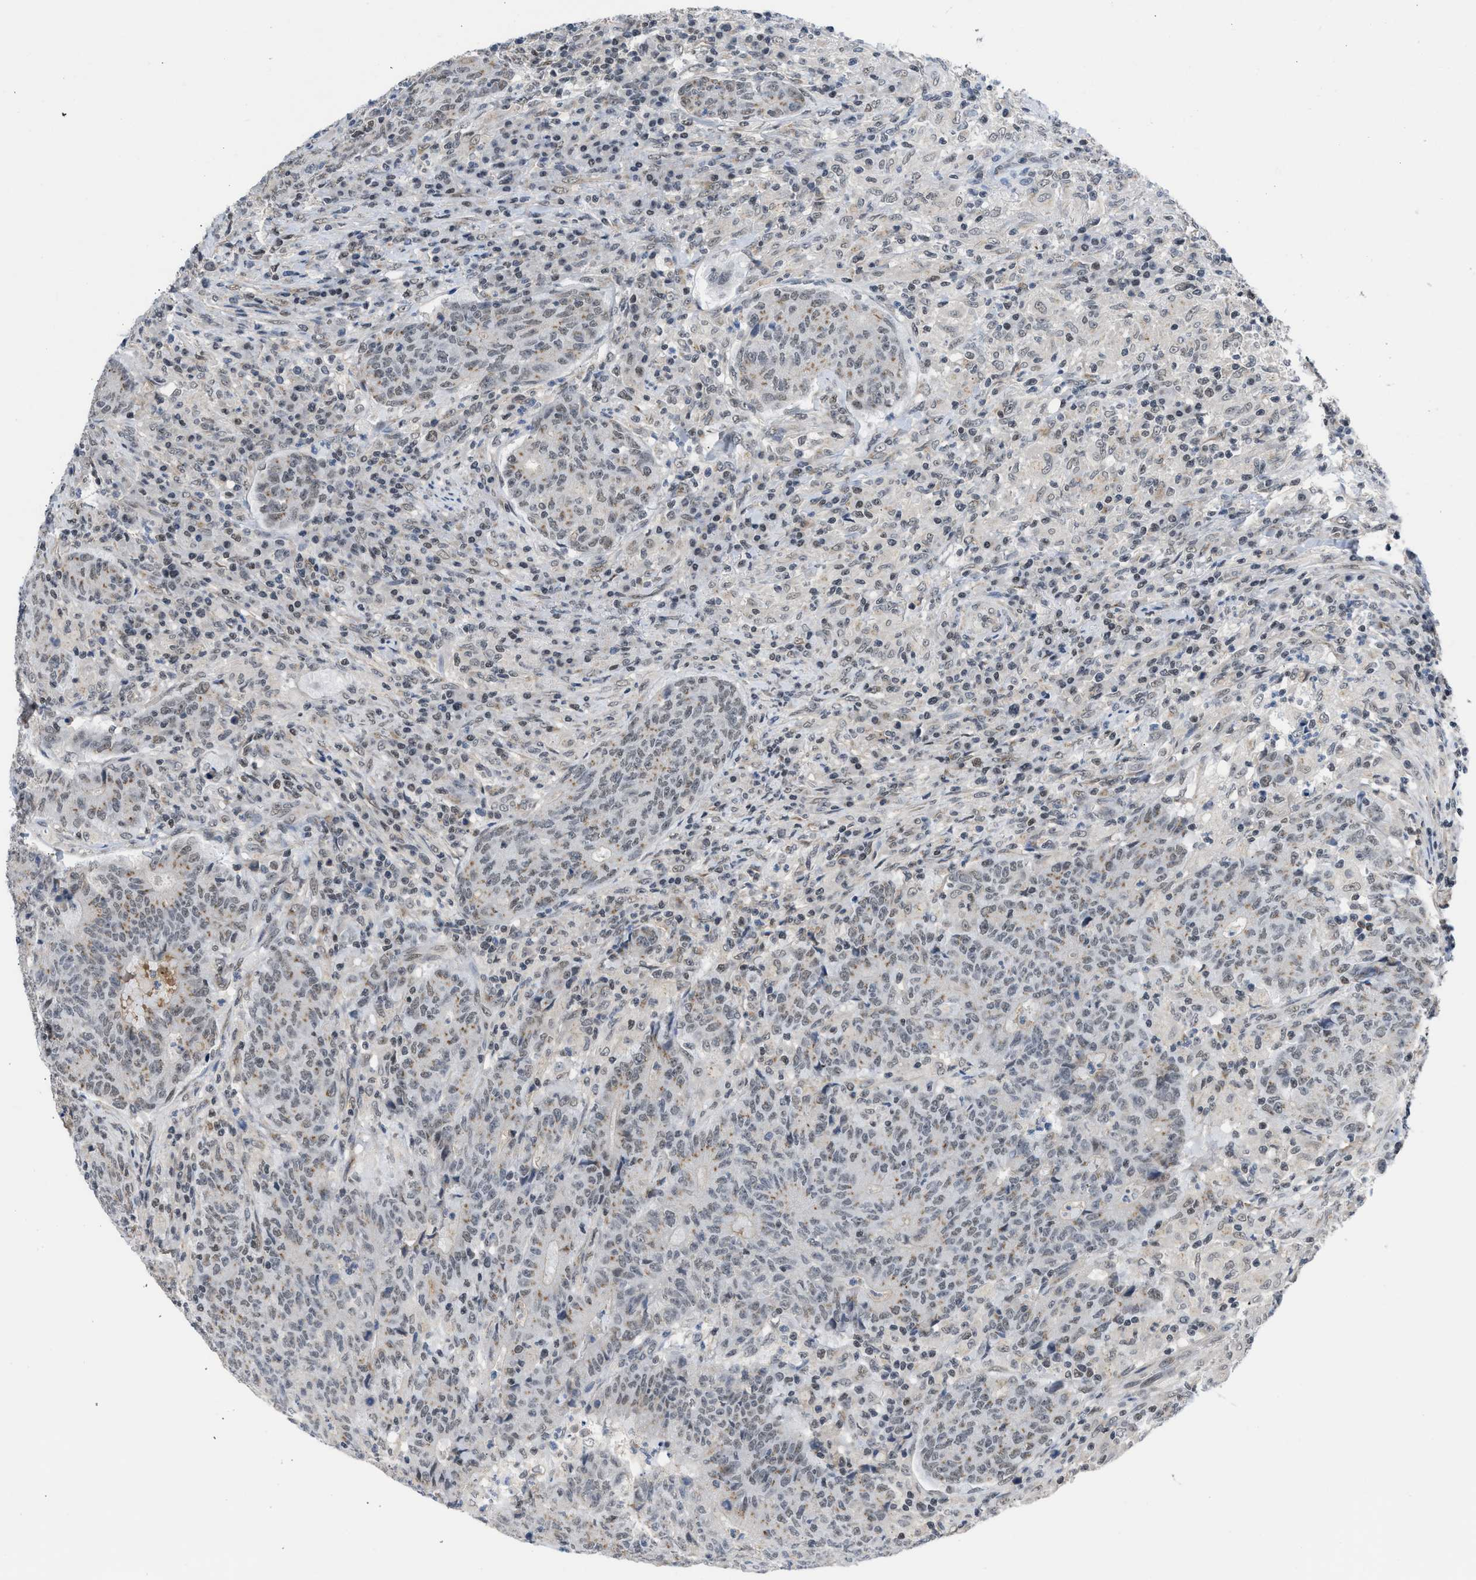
{"staining": {"intensity": "weak", "quantity": "25%-75%", "location": "cytoplasmic/membranous,nuclear"}, "tissue": "colorectal cancer", "cell_type": "Tumor cells", "image_type": "cancer", "snomed": [{"axis": "morphology", "description": "Normal tissue, NOS"}, {"axis": "morphology", "description": "Adenocarcinoma, NOS"}, {"axis": "topography", "description": "Colon"}], "caption": "Protein expression analysis of colorectal cancer (adenocarcinoma) reveals weak cytoplasmic/membranous and nuclear expression in about 25%-75% of tumor cells. The protein is stained brown, and the nuclei are stained in blue (DAB IHC with brightfield microscopy, high magnification).", "gene": "TERF2IP", "patient": {"sex": "female", "age": 75}}